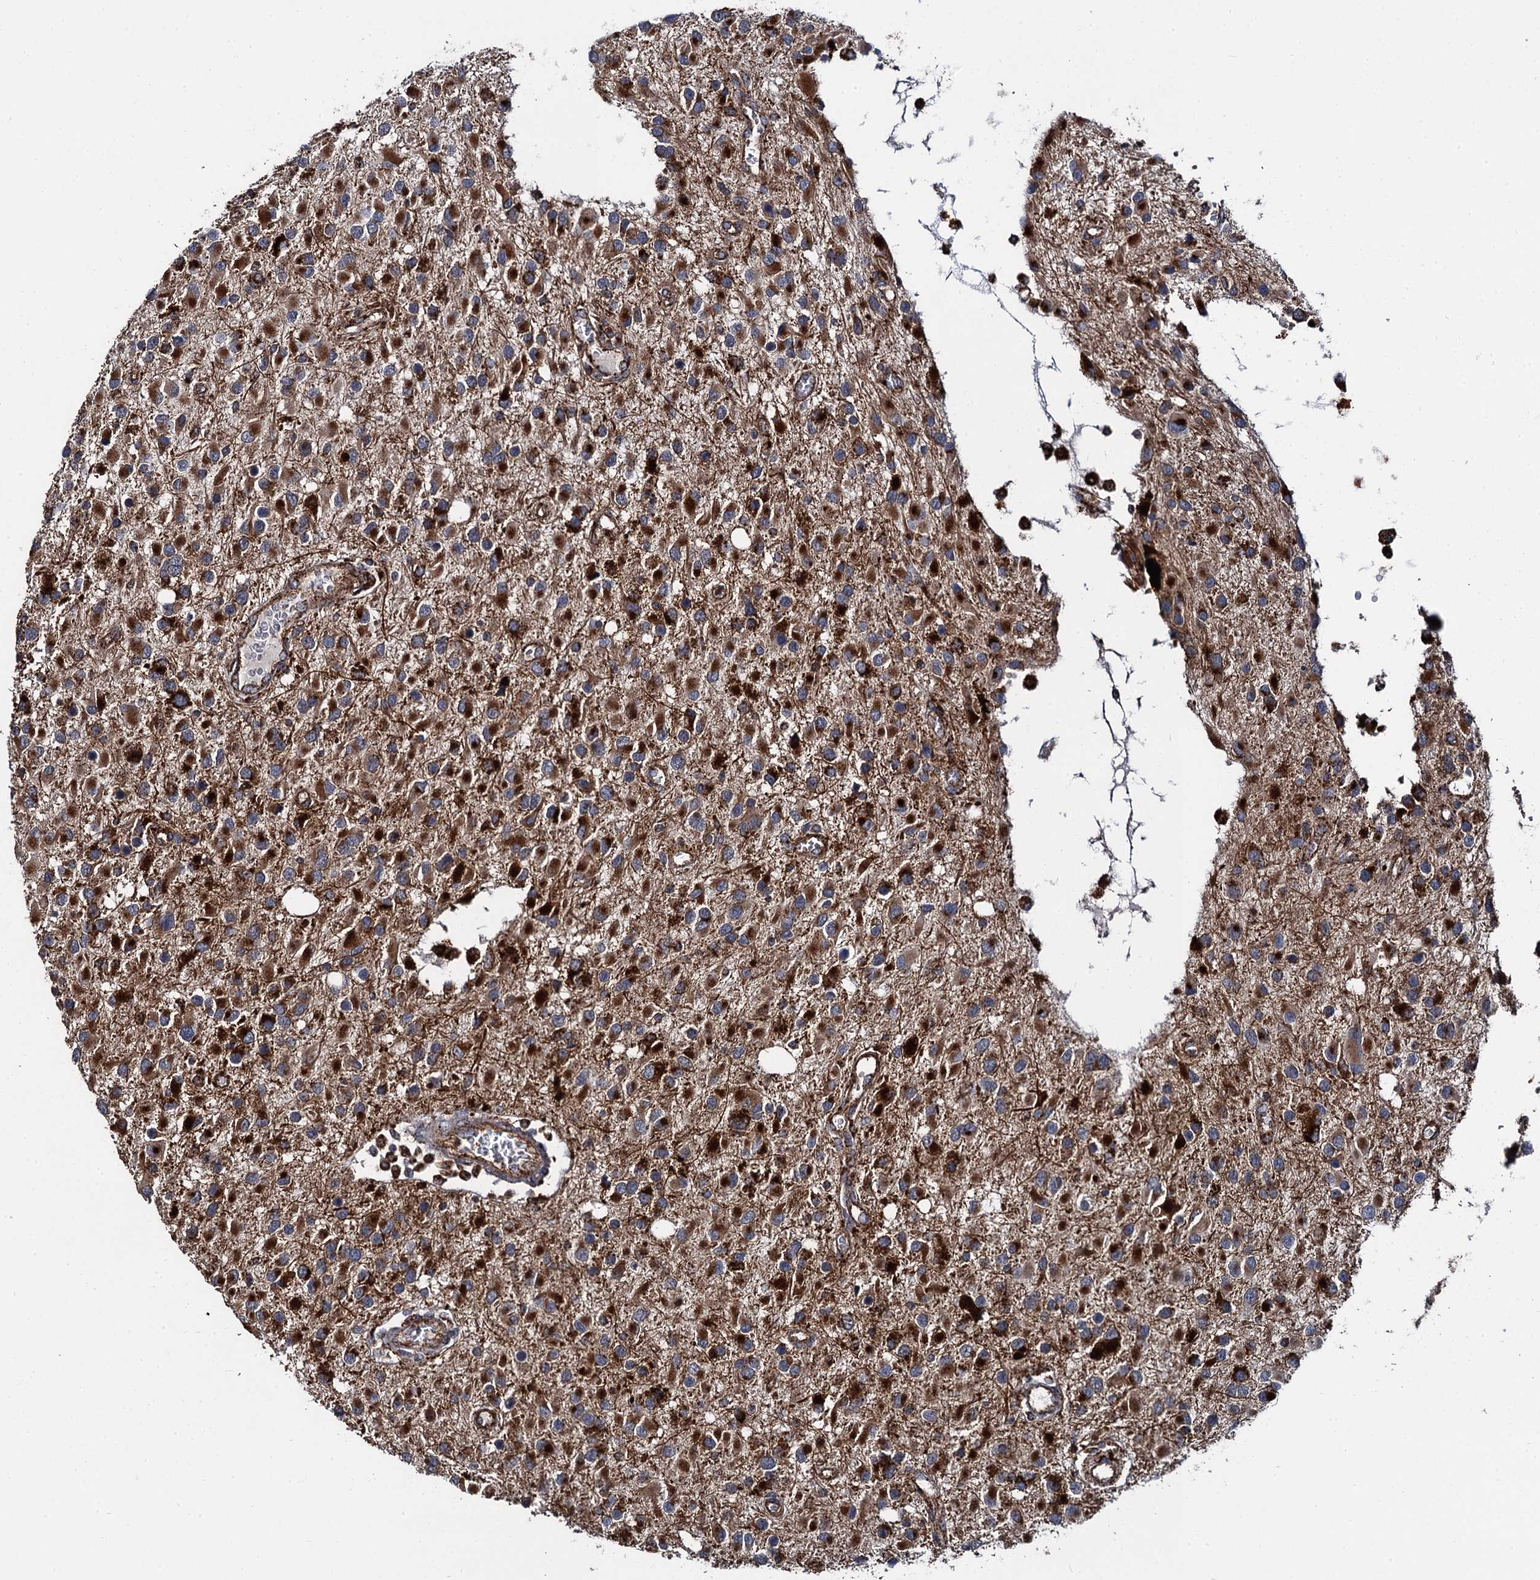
{"staining": {"intensity": "strong", "quantity": "25%-75%", "location": "cytoplasmic/membranous"}, "tissue": "glioma", "cell_type": "Tumor cells", "image_type": "cancer", "snomed": [{"axis": "morphology", "description": "Glioma, malignant, High grade"}, {"axis": "topography", "description": "Brain"}], "caption": "Brown immunohistochemical staining in human high-grade glioma (malignant) exhibits strong cytoplasmic/membranous expression in approximately 25%-75% of tumor cells.", "gene": "GBA1", "patient": {"sex": "male", "age": 53}}